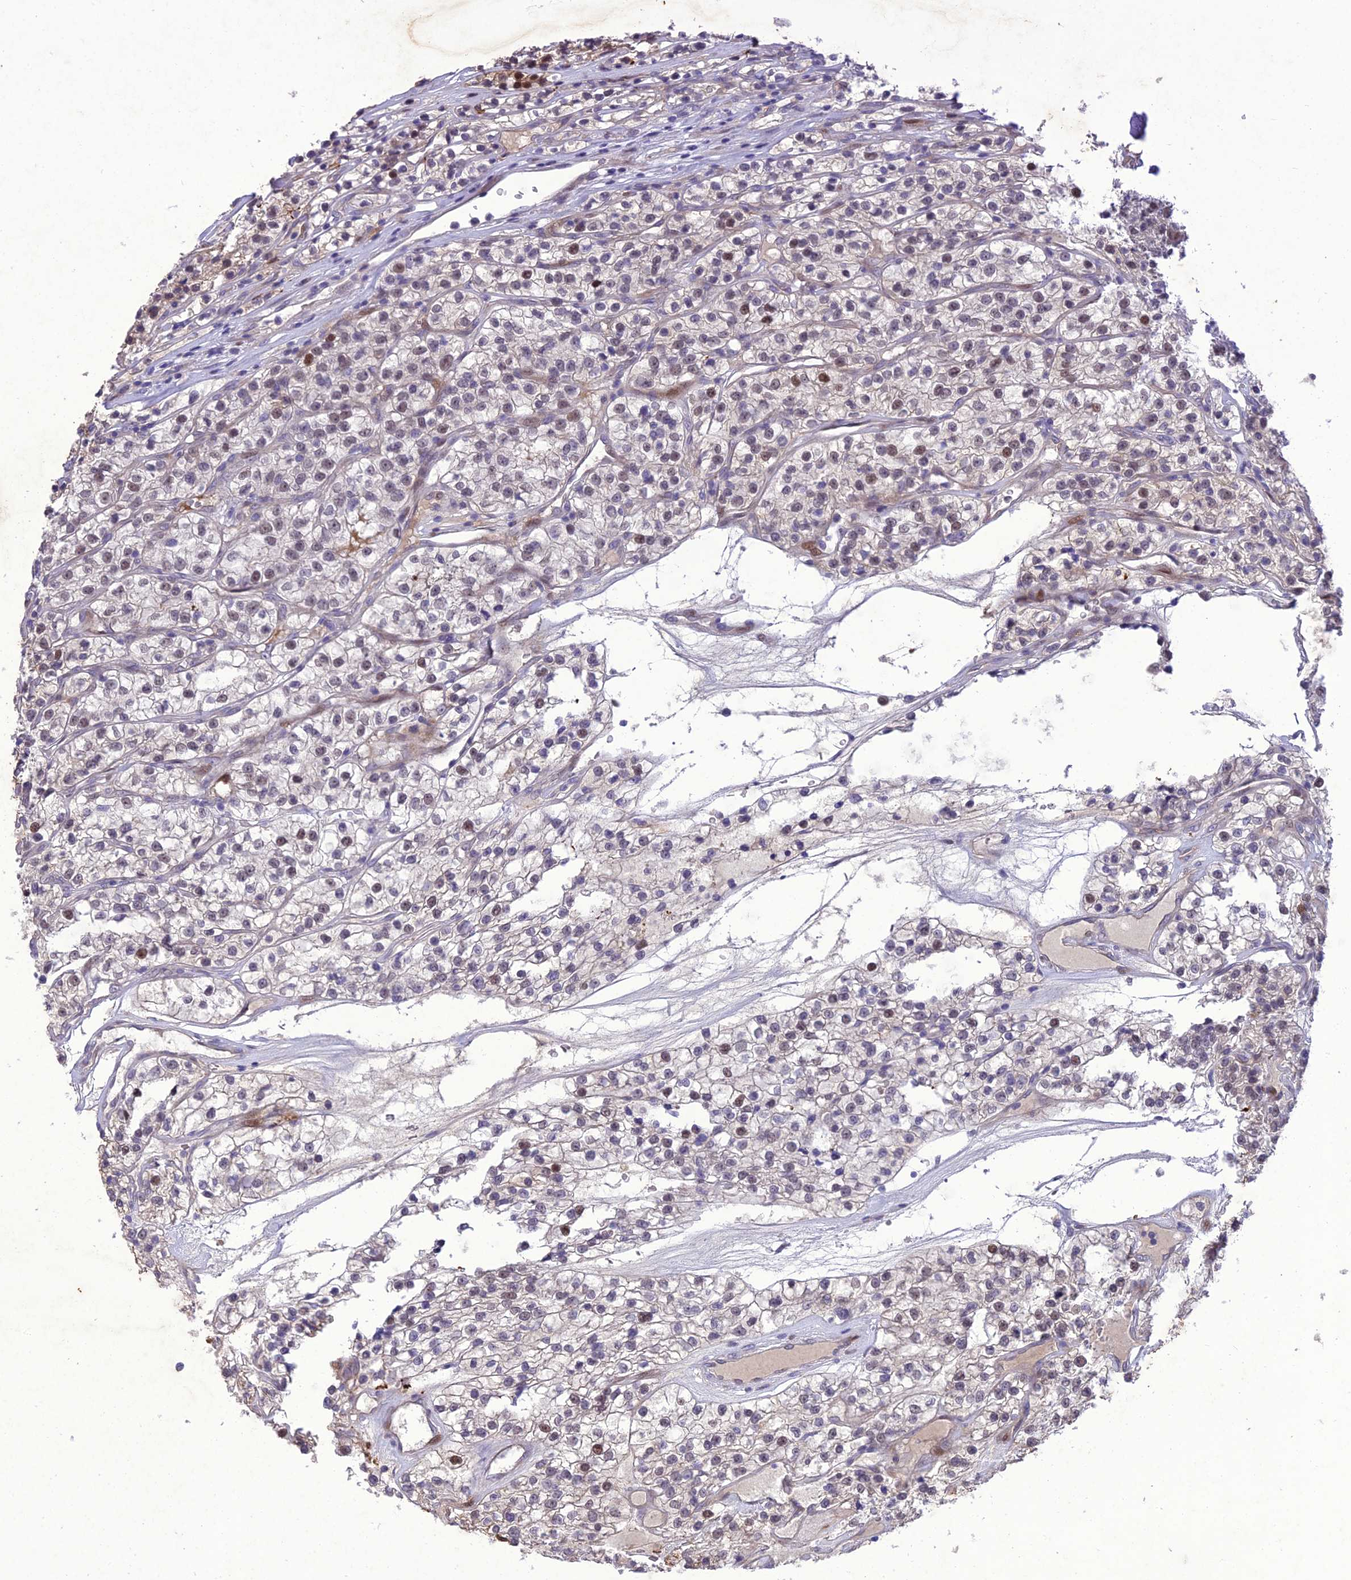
{"staining": {"intensity": "moderate", "quantity": "<25%", "location": "nuclear"}, "tissue": "renal cancer", "cell_type": "Tumor cells", "image_type": "cancer", "snomed": [{"axis": "morphology", "description": "Adenocarcinoma, NOS"}, {"axis": "topography", "description": "Kidney"}], "caption": "Protein expression analysis of human adenocarcinoma (renal) reveals moderate nuclear positivity in about <25% of tumor cells. (IHC, brightfield microscopy, high magnification).", "gene": "ANKRD52", "patient": {"sex": "female", "age": 57}}